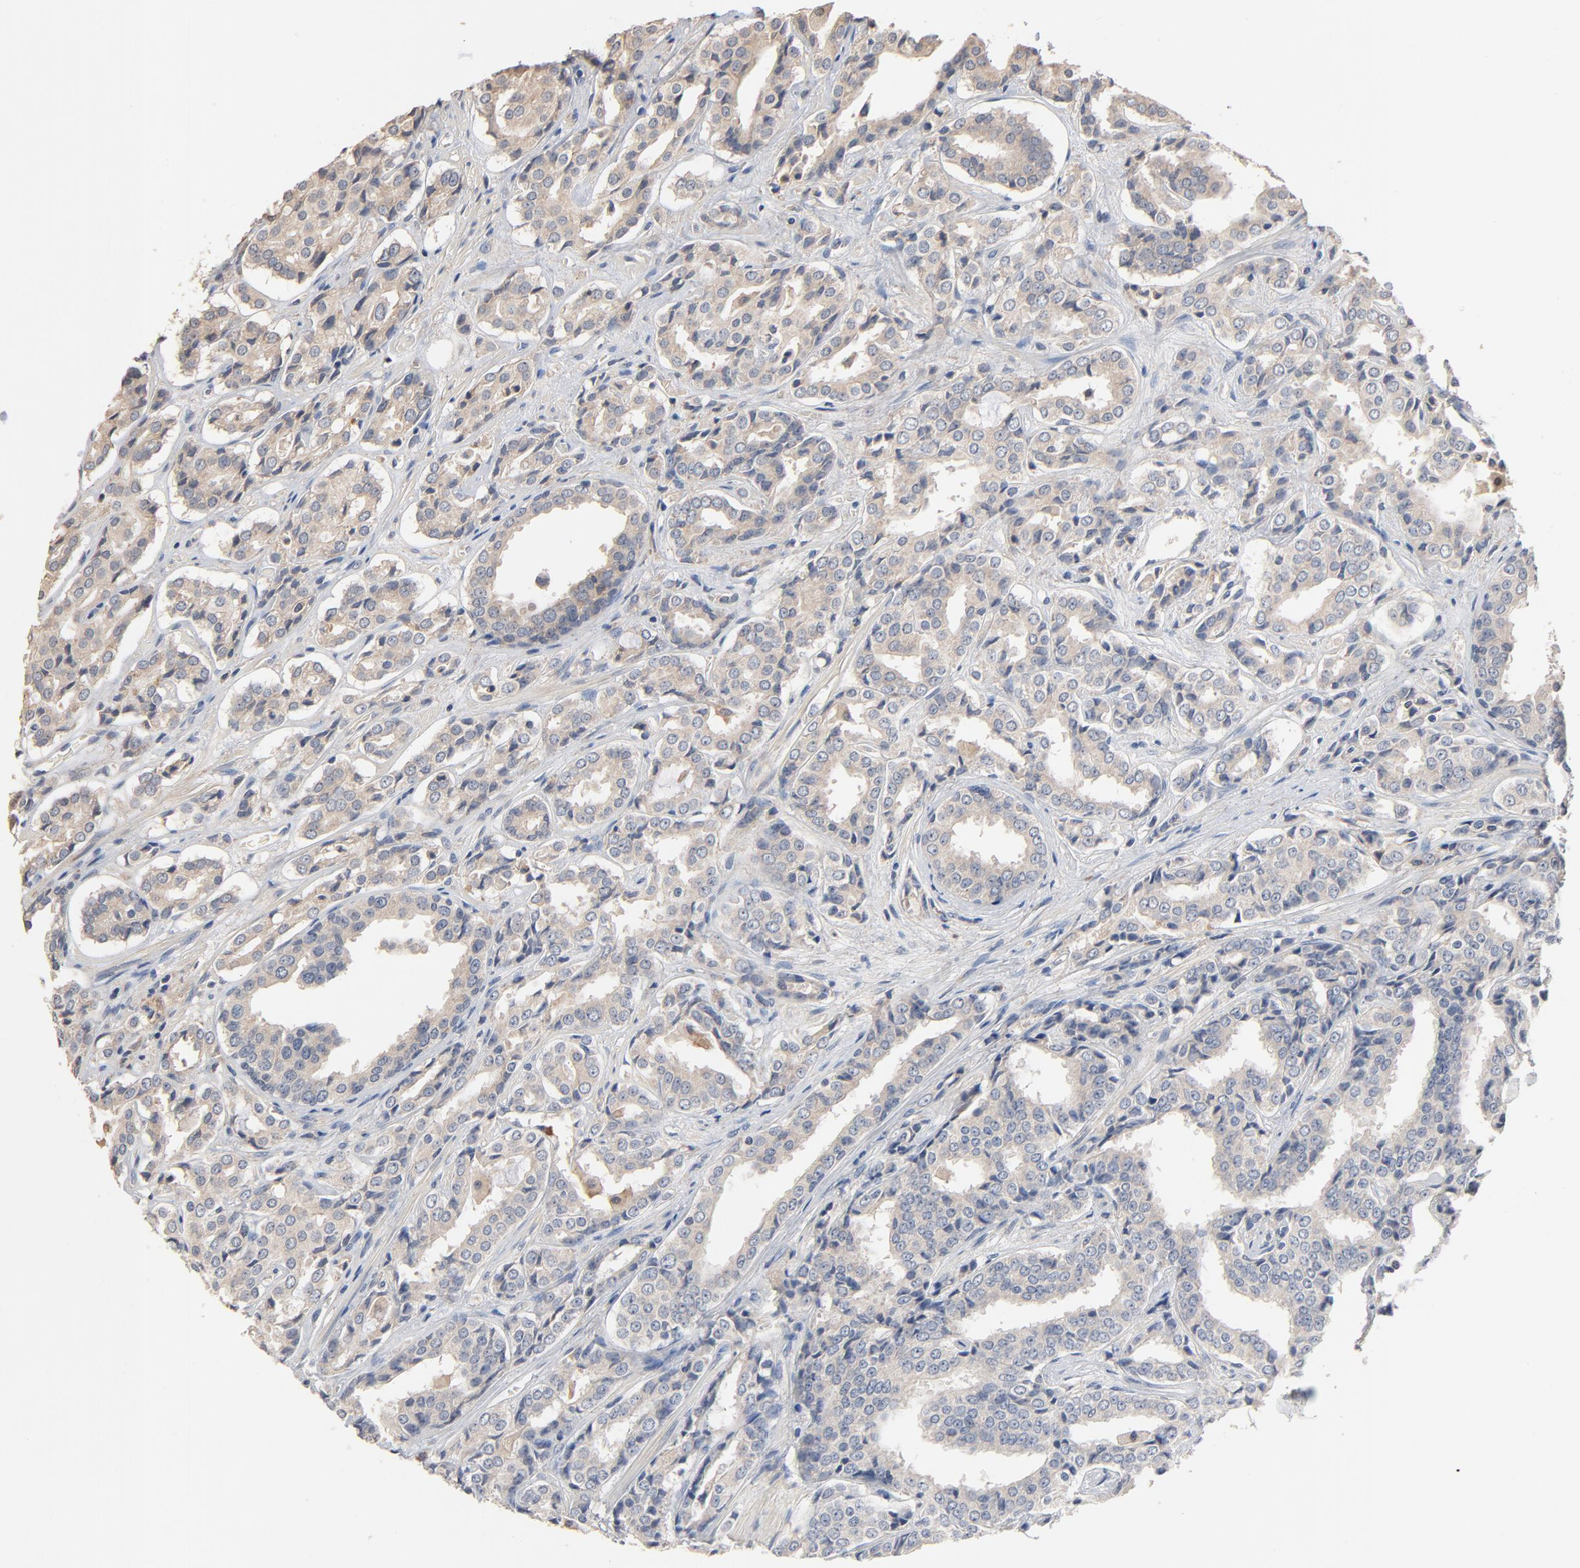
{"staining": {"intensity": "weak", "quantity": "25%-75%", "location": "cytoplasmic/membranous"}, "tissue": "prostate cancer", "cell_type": "Tumor cells", "image_type": "cancer", "snomed": [{"axis": "morphology", "description": "Adenocarcinoma, Medium grade"}, {"axis": "topography", "description": "Prostate"}], "caption": "The image exhibits staining of prostate cancer, revealing weak cytoplasmic/membranous protein expression (brown color) within tumor cells.", "gene": "ZDHHC8", "patient": {"sex": "male", "age": 60}}